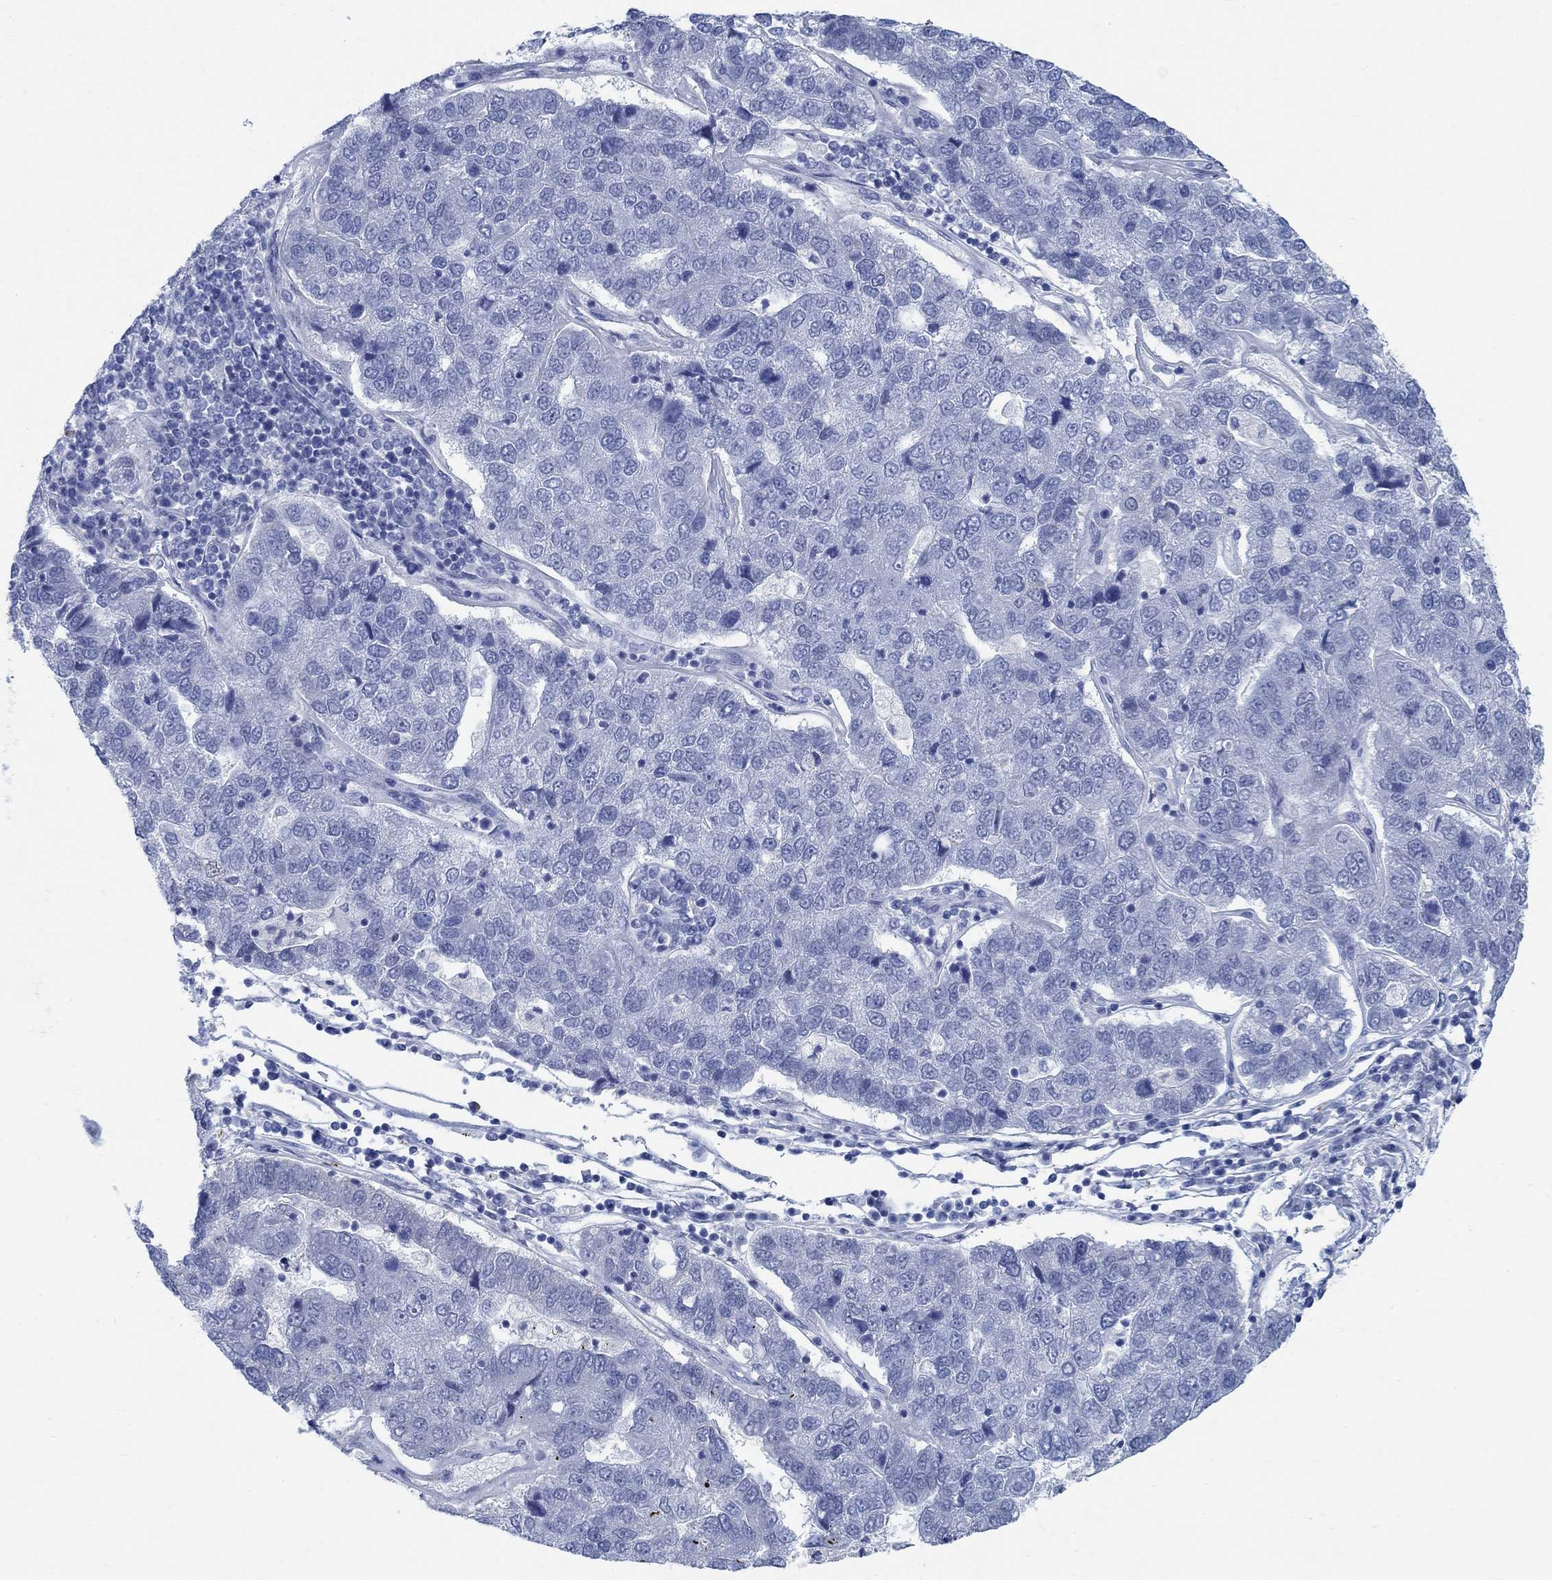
{"staining": {"intensity": "negative", "quantity": "none", "location": "none"}, "tissue": "pancreatic cancer", "cell_type": "Tumor cells", "image_type": "cancer", "snomed": [{"axis": "morphology", "description": "Adenocarcinoma, NOS"}, {"axis": "topography", "description": "Pancreas"}], "caption": "There is no significant expression in tumor cells of adenocarcinoma (pancreatic). (DAB (3,3'-diaminobenzidine) IHC, high magnification).", "gene": "TEKT4", "patient": {"sex": "female", "age": 61}}